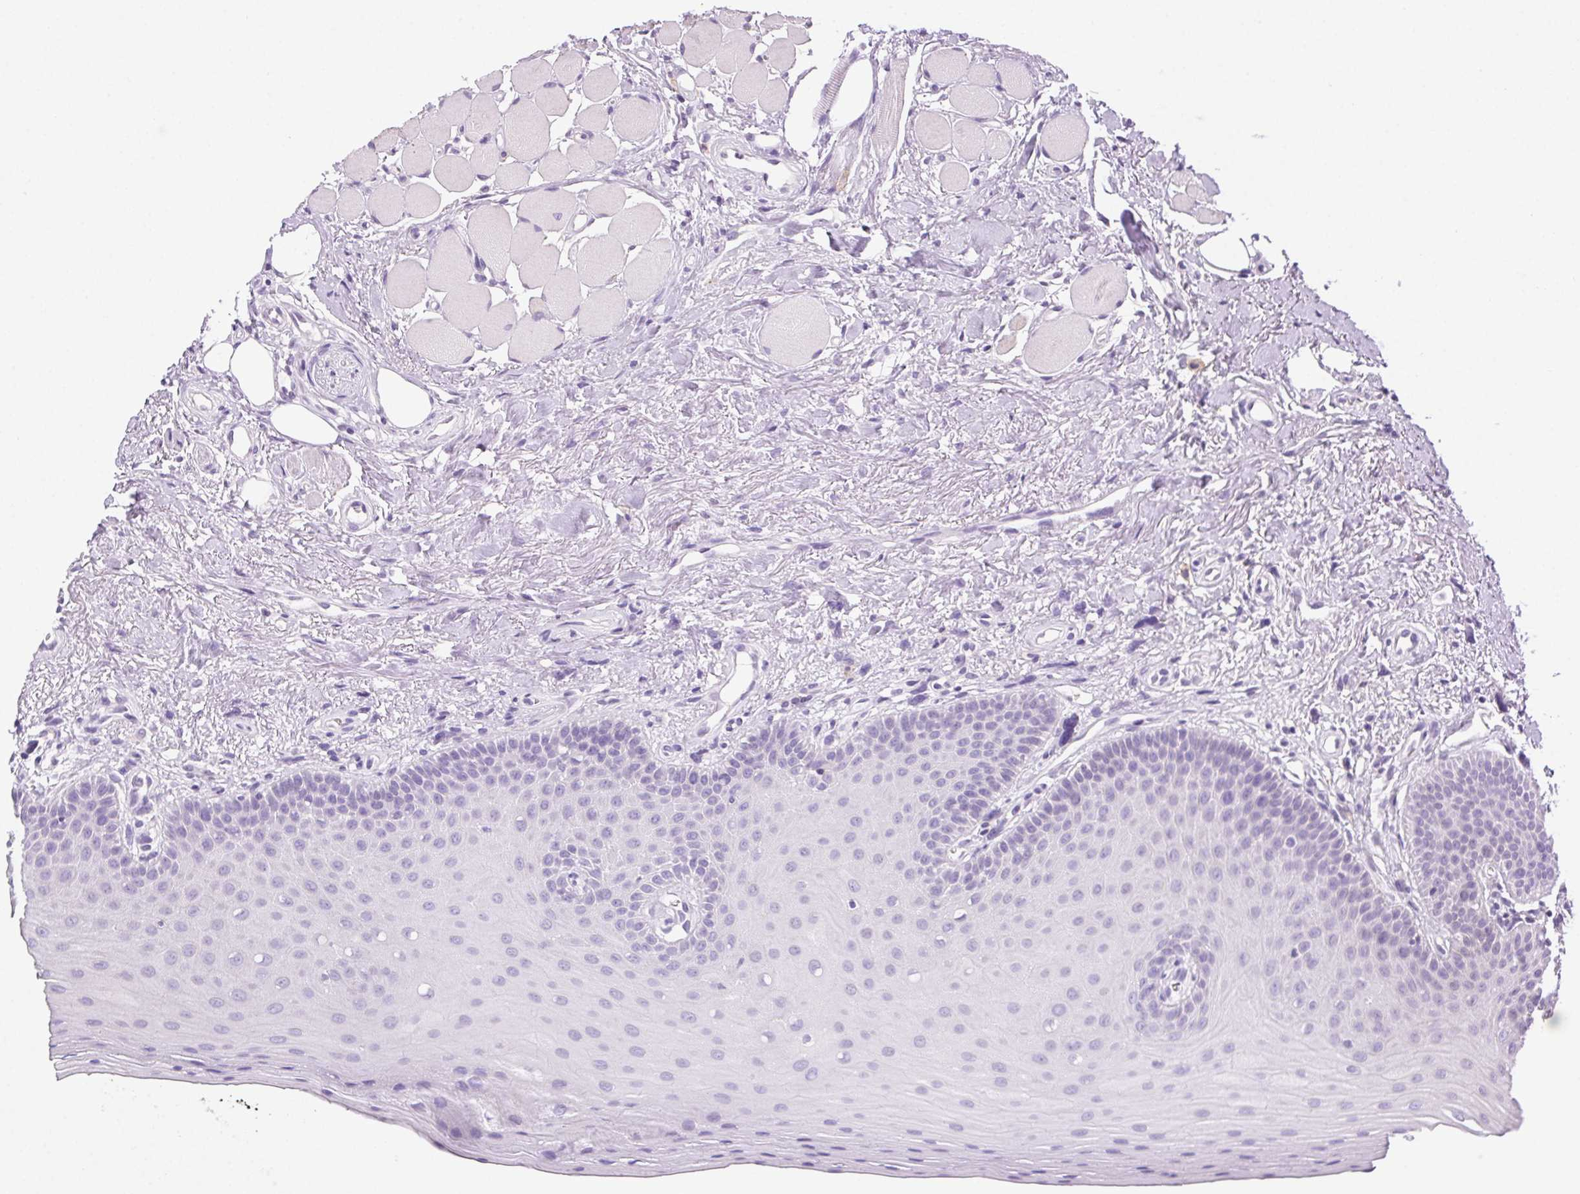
{"staining": {"intensity": "negative", "quantity": "none", "location": "none"}, "tissue": "oral mucosa", "cell_type": "Squamous epithelial cells", "image_type": "normal", "snomed": [{"axis": "morphology", "description": "Normal tissue, NOS"}, {"axis": "morphology", "description": "Normal morphology"}, {"axis": "topography", "description": "Oral tissue"}], "caption": "DAB immunohistochemical staining of unremarkable human oral mucosa shows no significant positivity in squamous epithelial cells.", "gene": "AKAP5", "patient": {"sex": "female", "age": 76}}